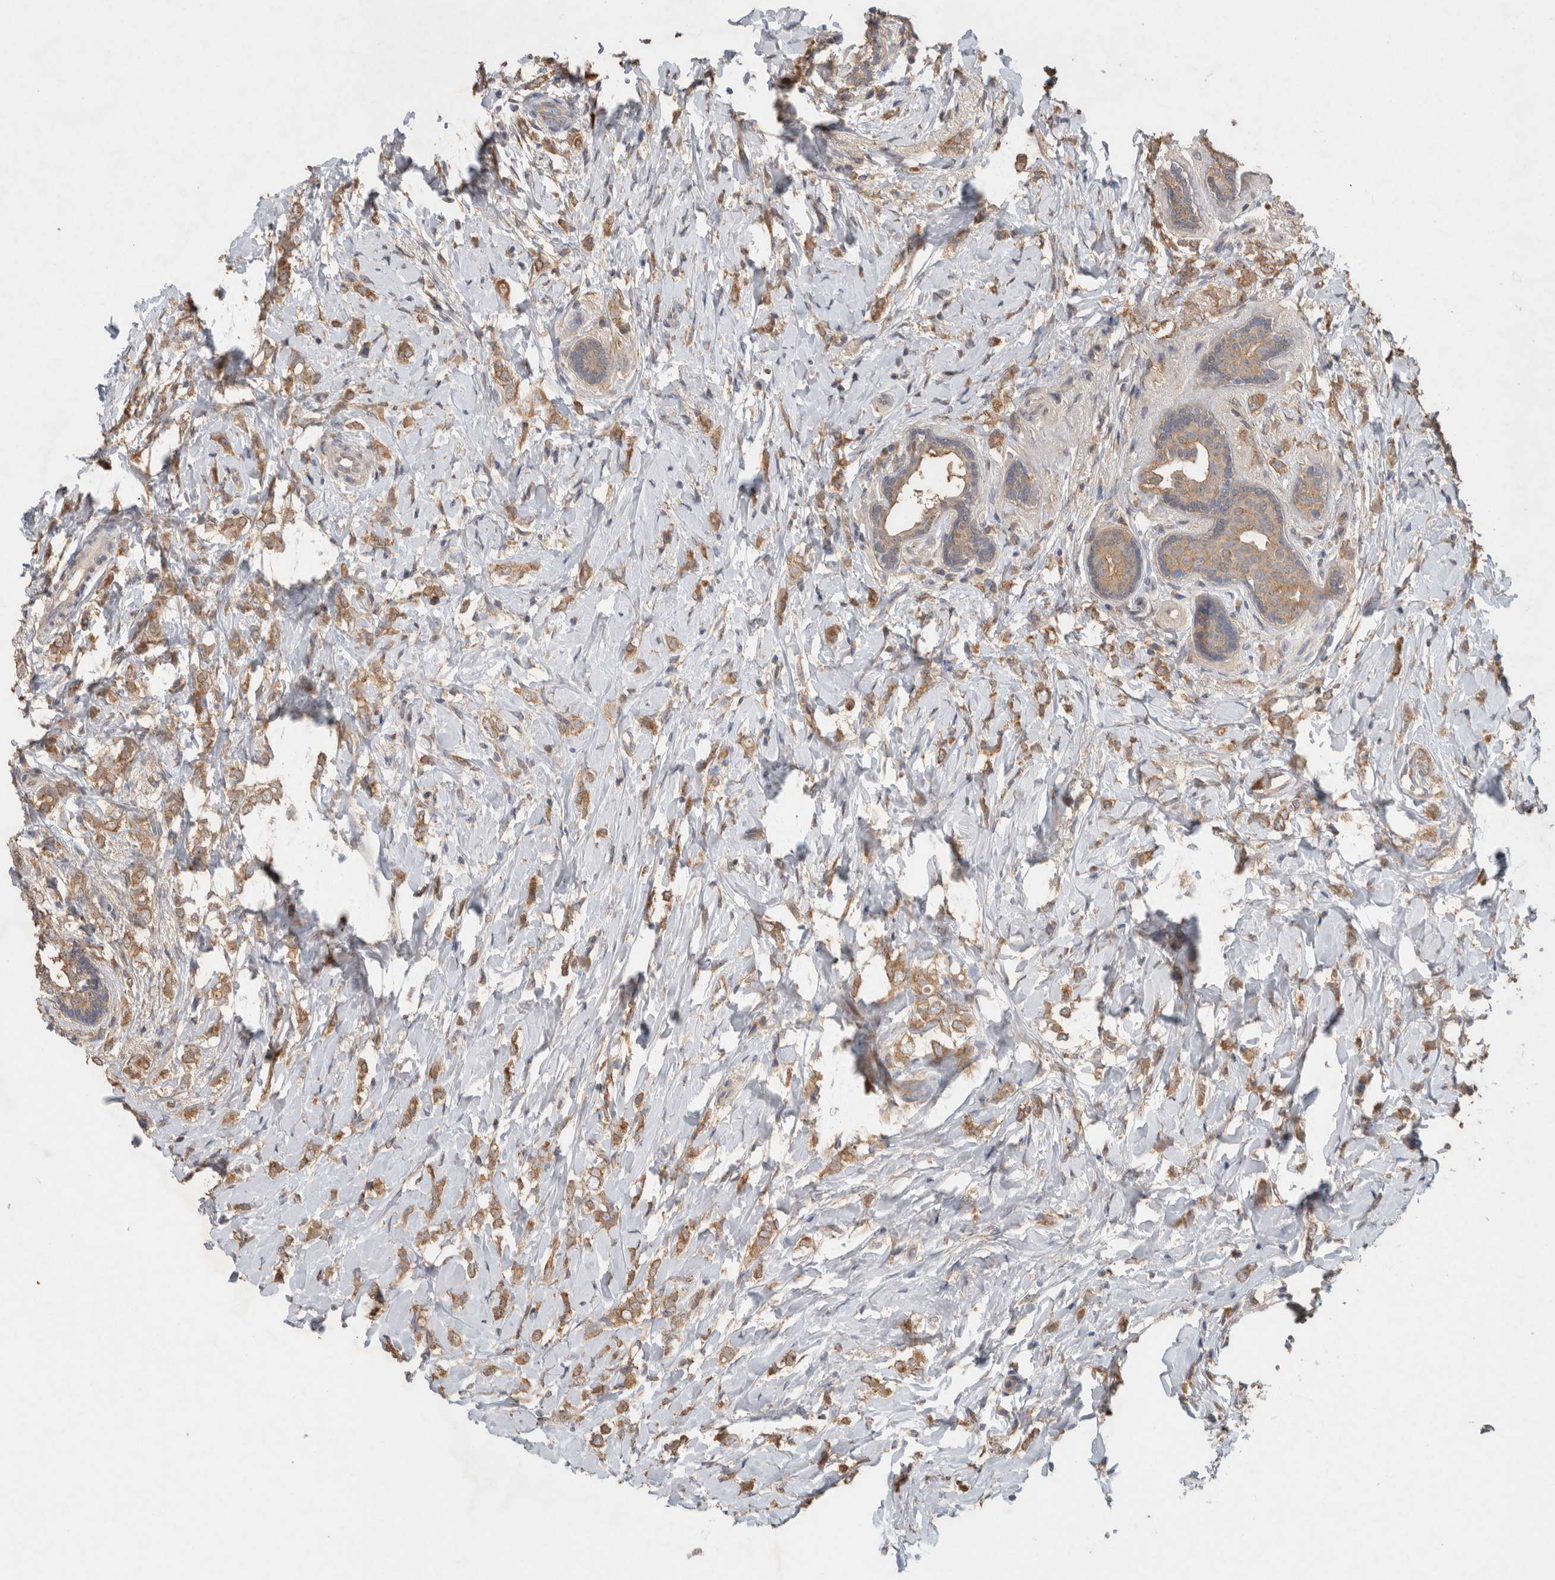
{"staining": {"intensity": "moderate", "quantity": ">75%", "location": "cytoplasmic/membranous"}, "tissue": "breast cancer", "cell_type": "Tumor cells", "image_type": "cancer", "snomed": [{"axis": "morphology", "description": "Normal tissue, NOS"}, {"axis": "morphology", "description": "Lobular carcinoma"}, {"axis": "topography", "description": "Breast"}], "caption": "Tumor cells demonstrate medium levels of moderate cytoplasmic/membranous positivity in about >75% of cells in breast cancer.", "gene": "RAB14", "patient": {"sex": "female", "age": 47}}